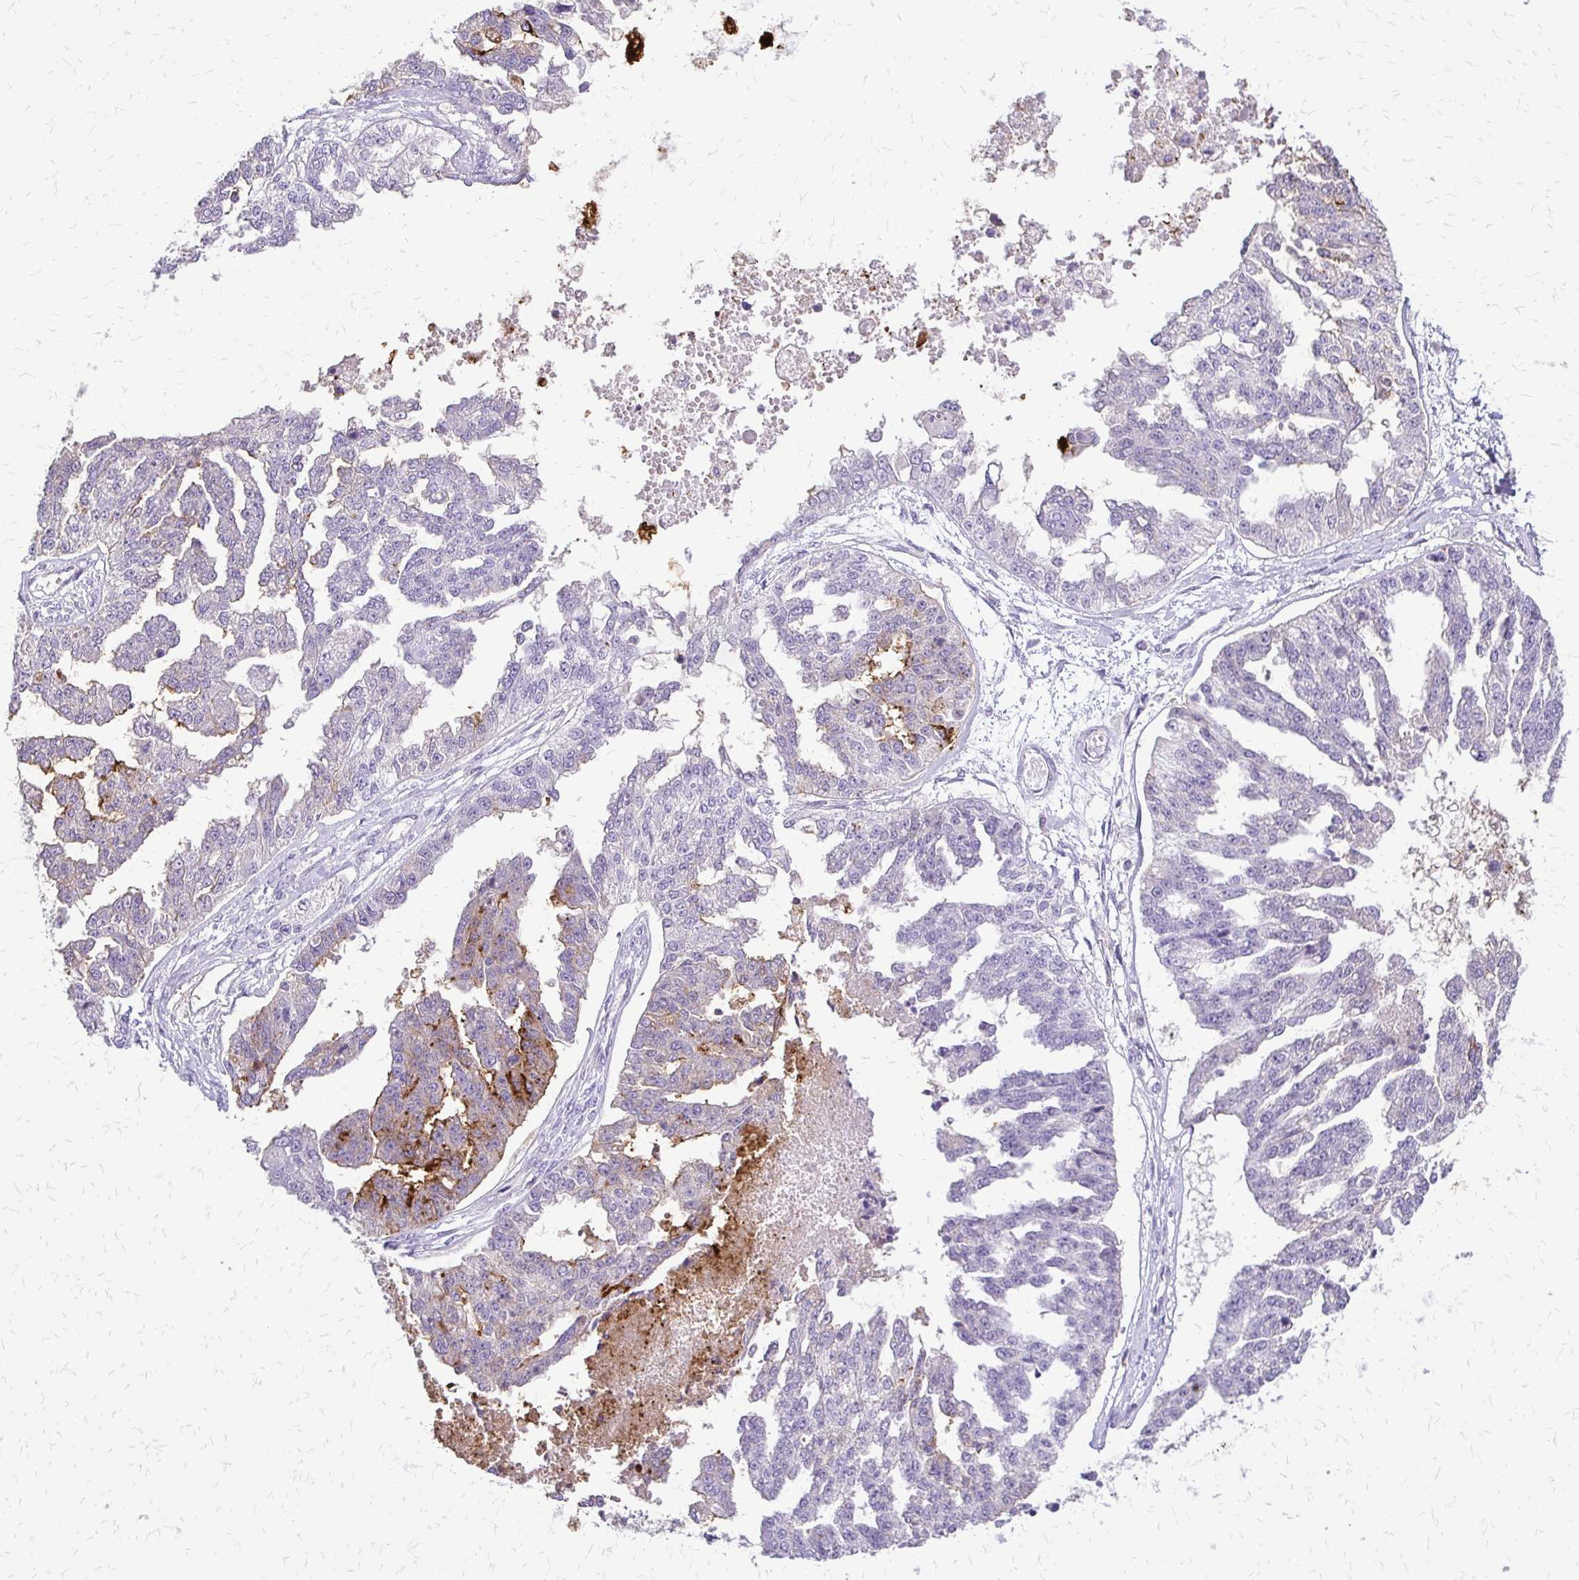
{"staining": {"intensity": "moderate", "quantity": "25%-75%", "location": "cytoplasmic/membranous"}, "tissue": "ovarian cancer", "cell_type": "Tumor cells", "image_type": "cancer", "snomed": [{"axis": "morphology", "description": "Cystadenocarcinoma, serous, NOS"}, {"axis": "topography", "description": "Ovary"}], "caption": "Serous cystadenocarcinoma (ovarian) stained with DAB immunohistochemistry displays medium levels of moderate cytoplasmic/membranous expression in about 25%-75% of tumor cells.", "gene": "ALPG", "patient": {"sex": "female", "age": 58}}